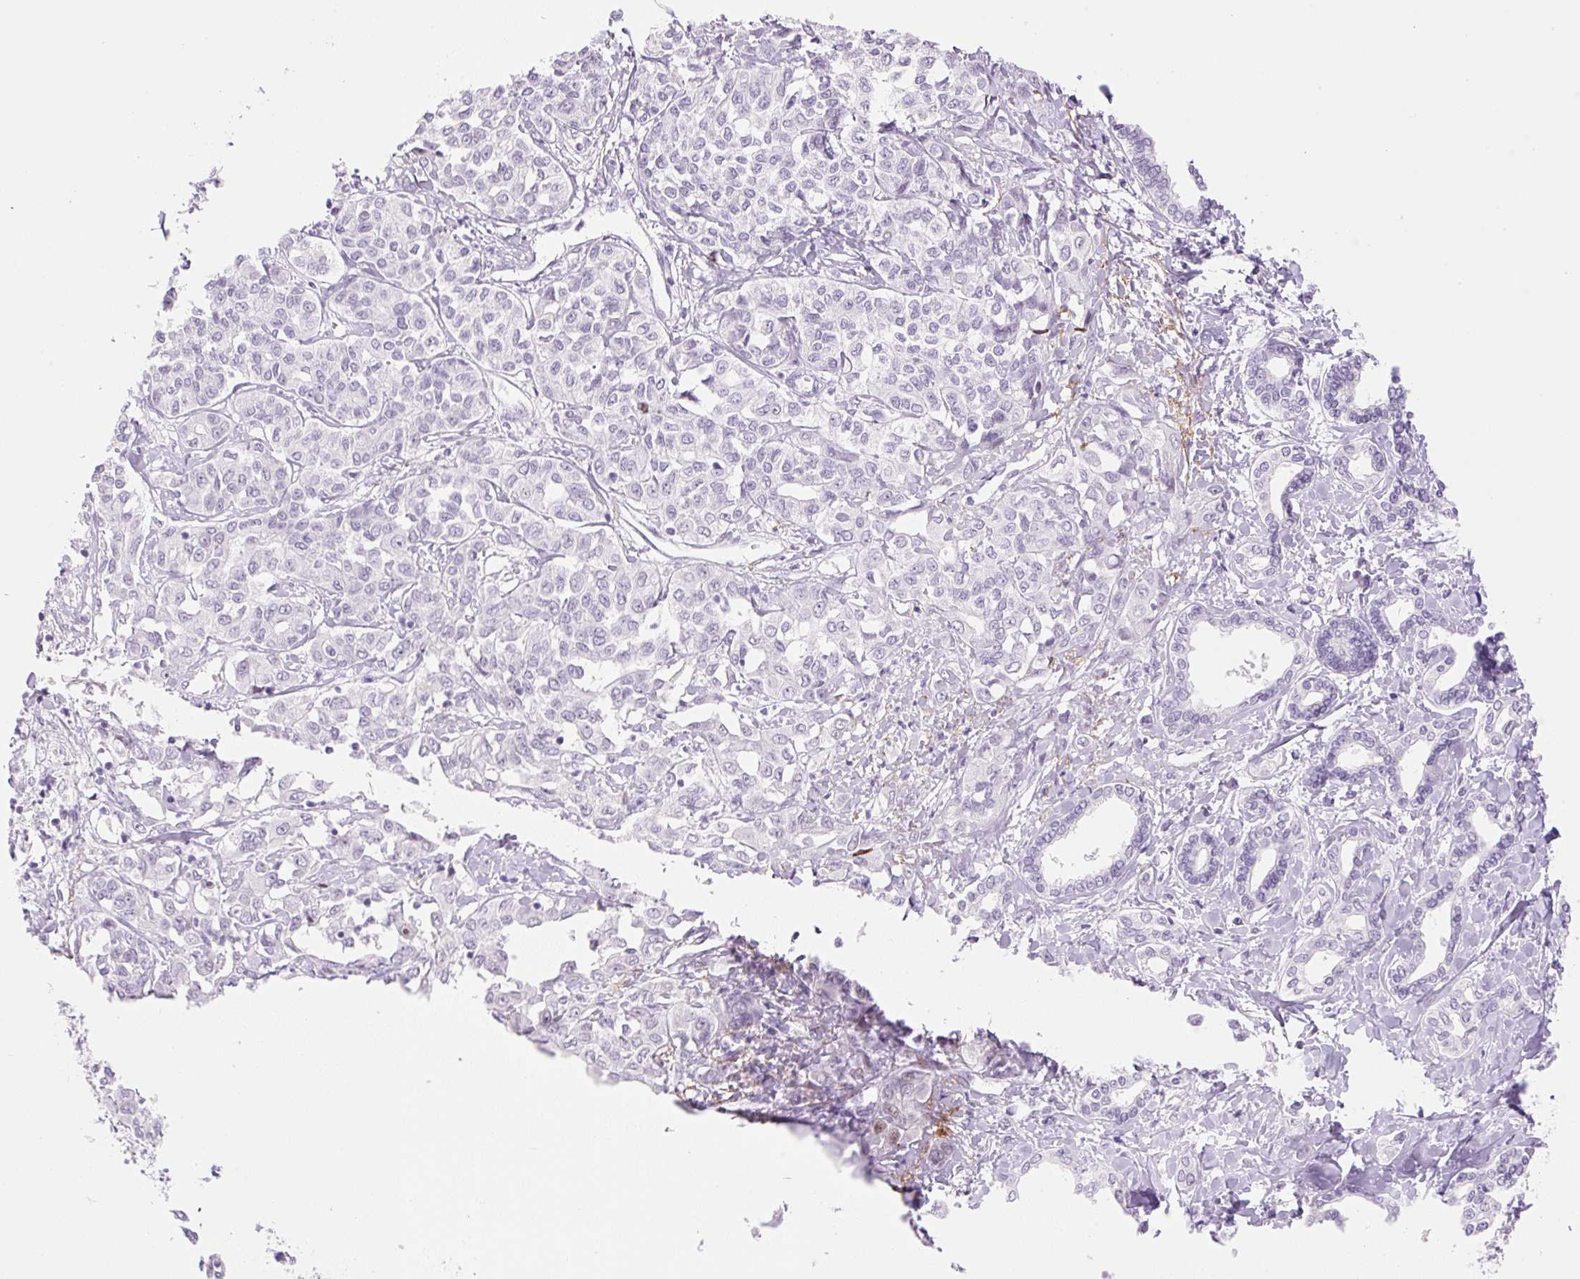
{"staining": {"intensity": "negative", "quantity": "none", "location": "none"}, "tissue": "liver cancer", "cell_type": "Tumor cells", "image_type": "cancer", "snomed": [{"axis": "morphology", "description": "Cholangiocarcinoma"}, {"axis": "topography", "description": "Liver"}], "caption": "Cholangiocarcinoma (liver) was stained to show a protein in brown. There is no significant positivity in tumor cells.", "gene": "SP140L", "patient": {"sex": "female", "age": 77}}